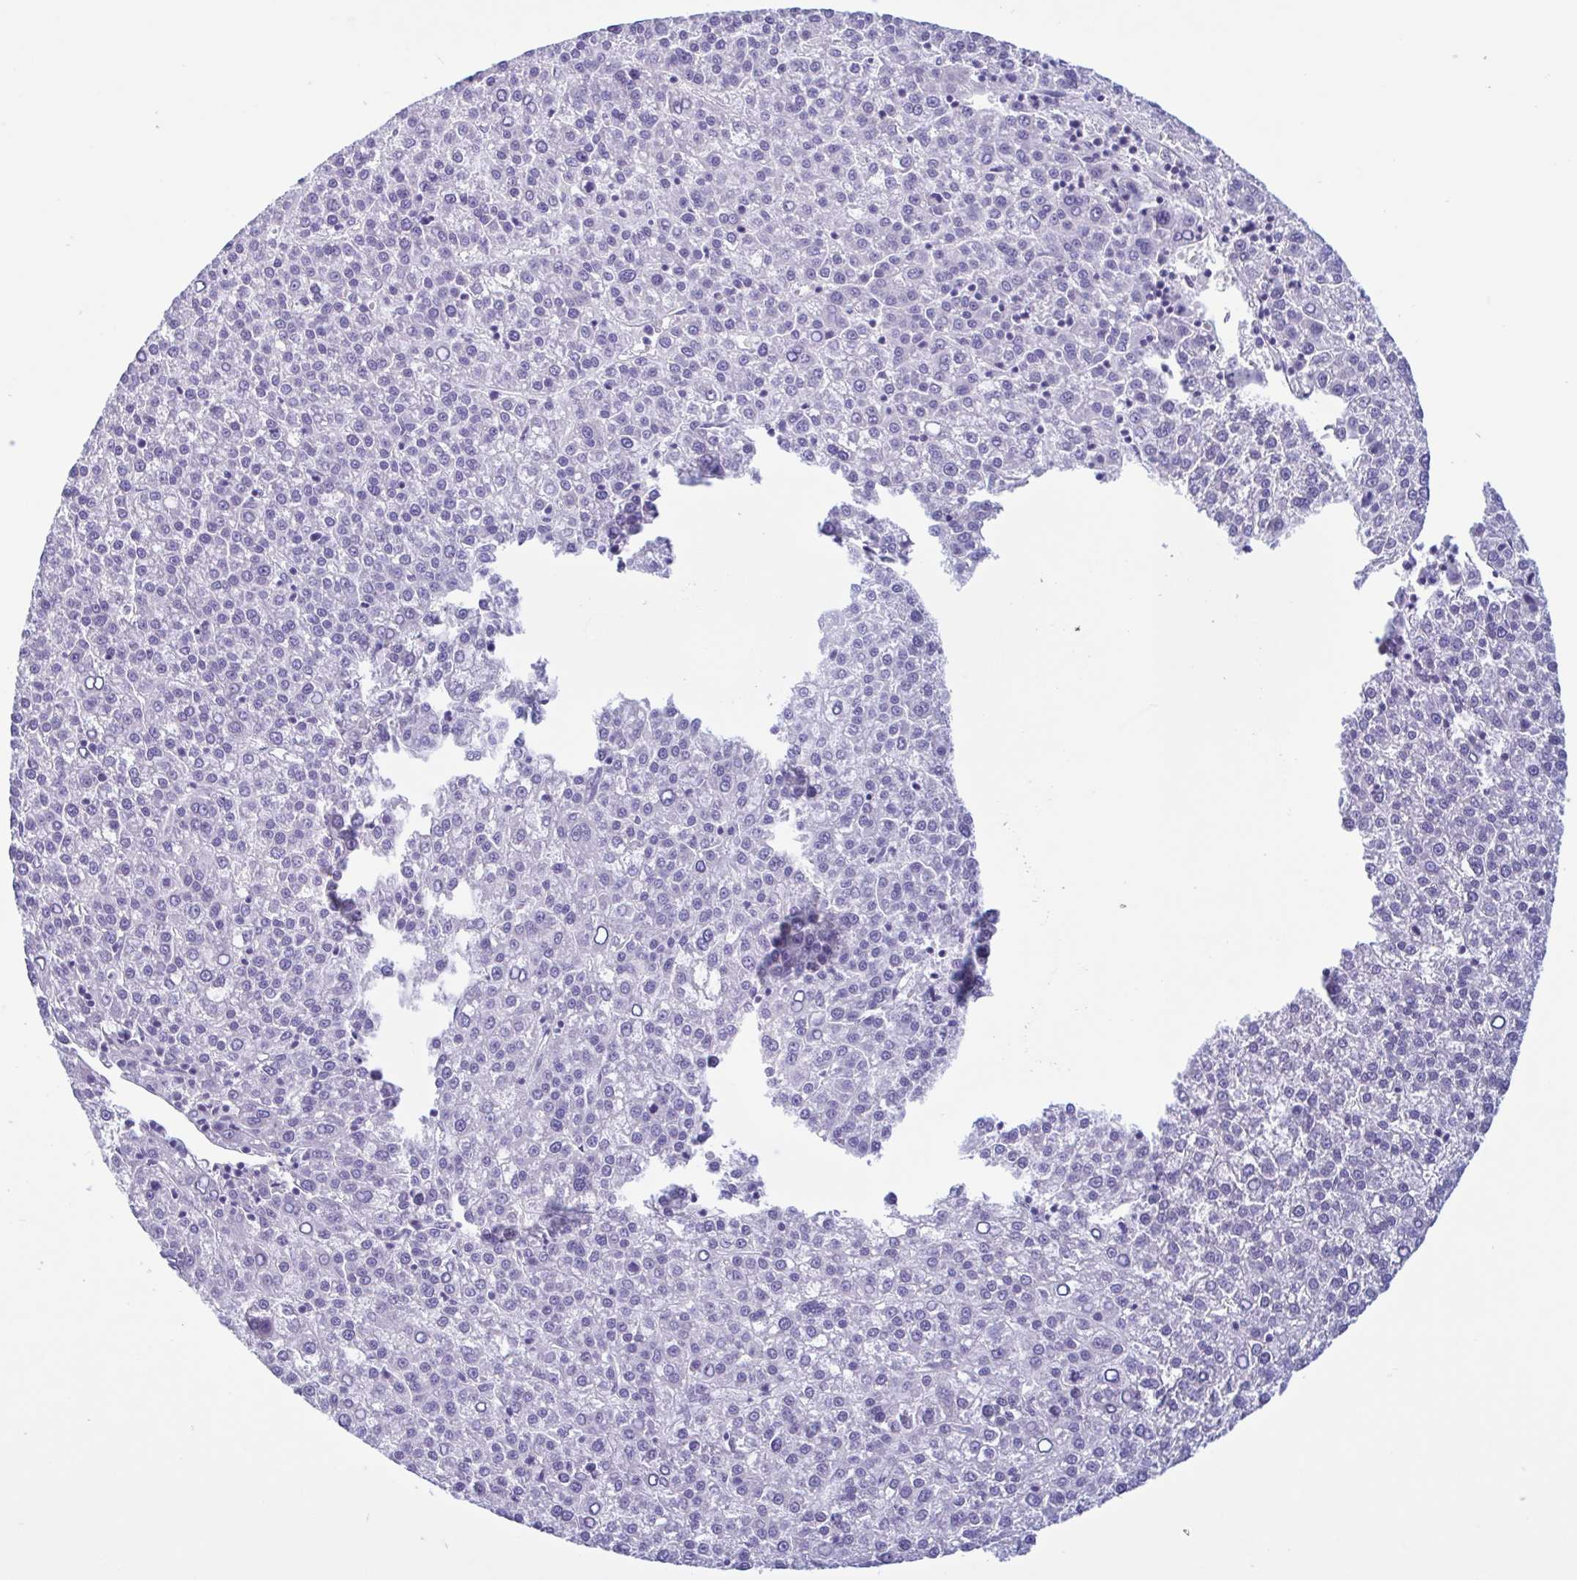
{"staining": {"intensity": "negative", "quantity": "none", "location": "none"}, "tissue": "liver cancer", "cell_type": "Tumor cells", "image_type": "cancer", "snomed": [{"axis": "morphology", "description": "Carcinoma, Hepatocellular, NOS"}, {"axis": "topography", "description": "Liver"}], "caption": "A histopathology image of human liver cancer is negative for staining in tumor cells. (Brightfield microscopy of DAB immunohistochemistry (IHC) at high magnification).", "gene": "INAFM1", "patient": {"sex": "female", "age": 58}}